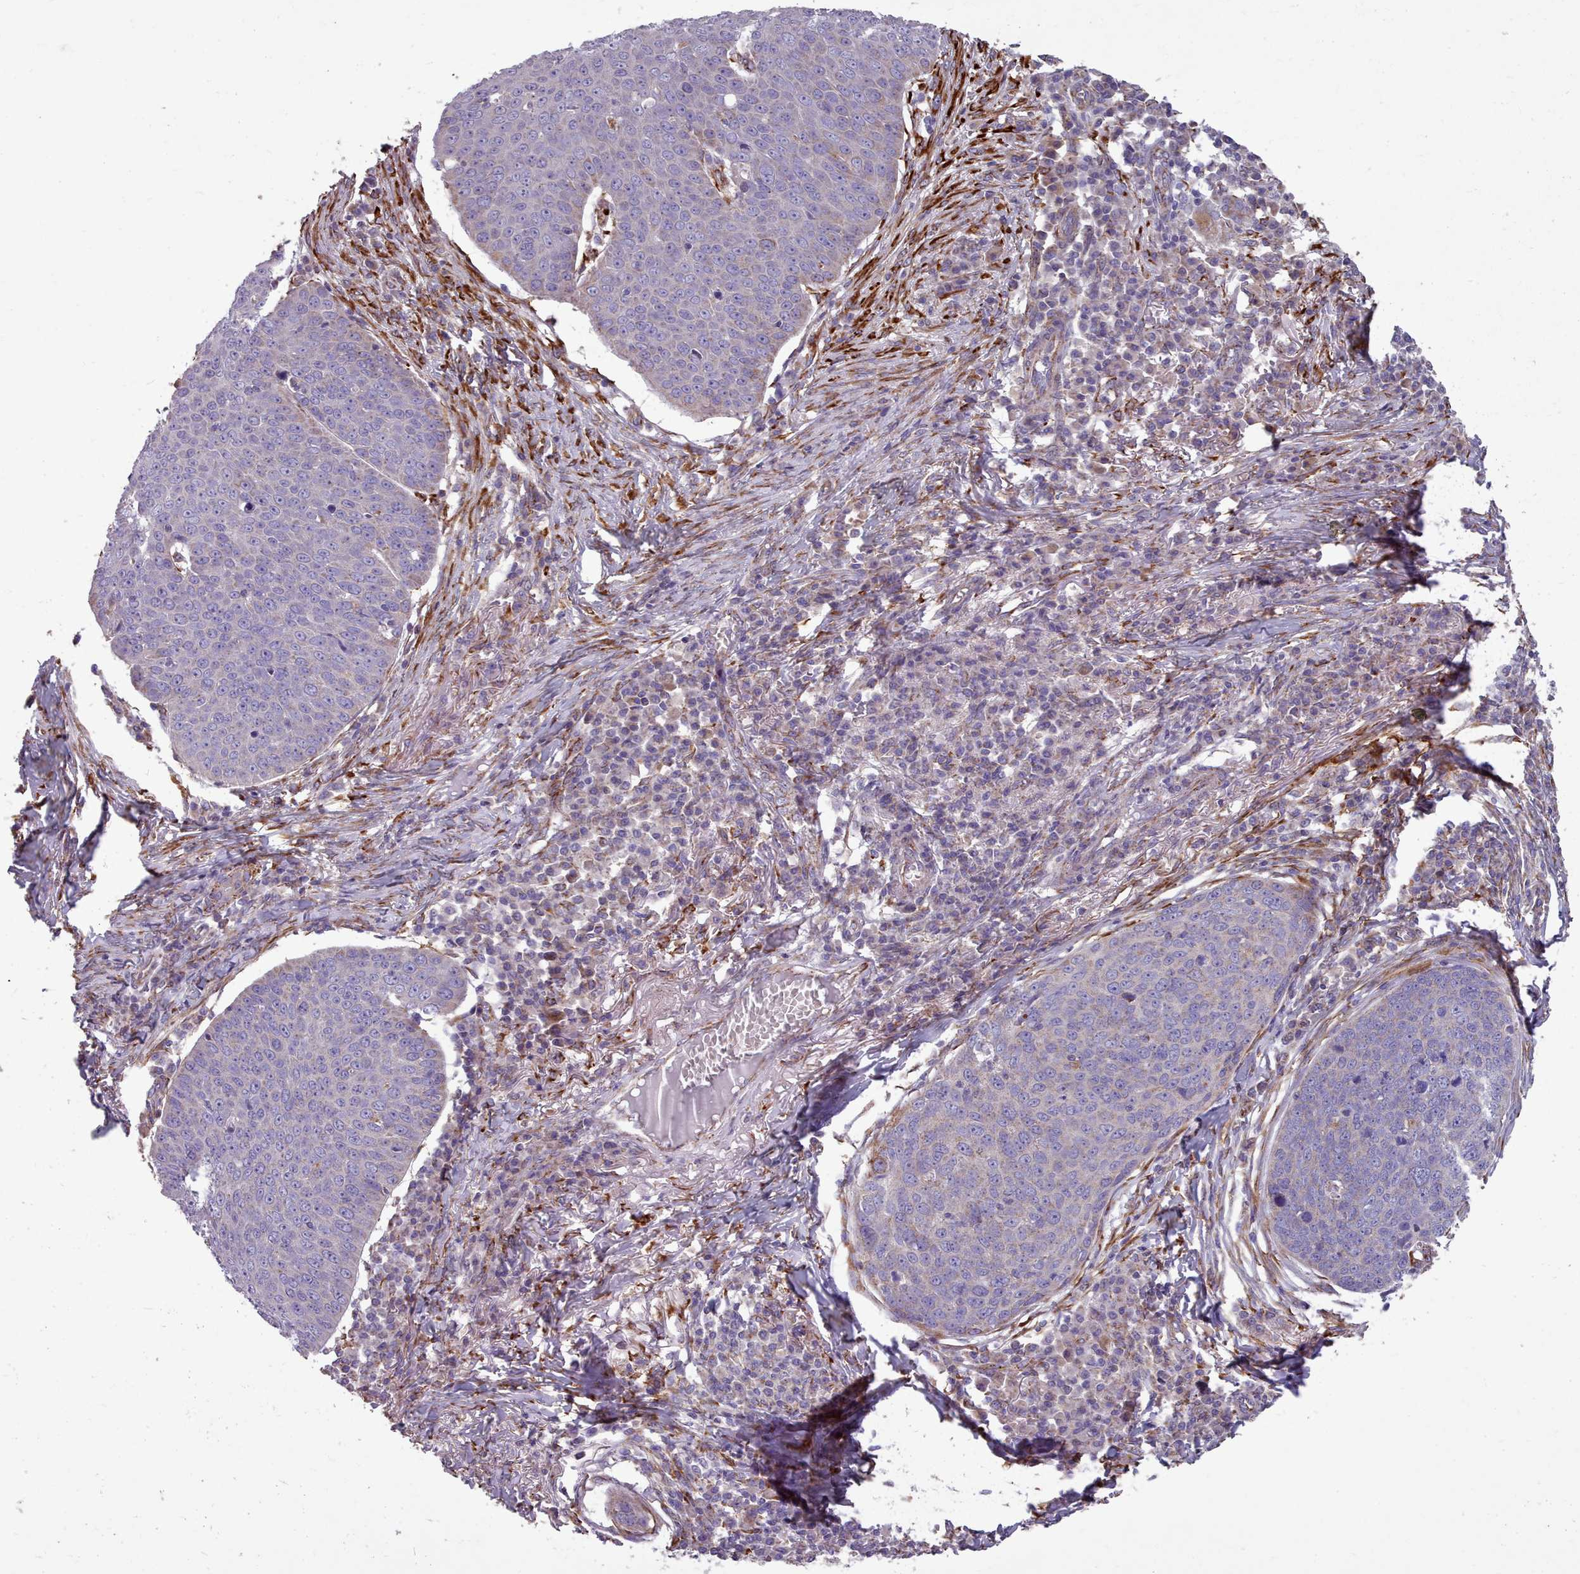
{"staining": {"intensity": "negative", "quantity": "none", "location": "none"}, "tissue": "skin cancer", "cell_type": "Tumor cells", "image_type": "cancer", "snomed": [{"axis": "morphology", "description": "Squamous cell carcinoma, NOS"}, {"axis": "topography", "description": "Skin"}], "caption": "The micrograph demonstrates no significant expression in tumor cells of skin squamous cell carcinoma.", "gene": "FKBP10", "patient": {"sex": "male", "age": 71}}